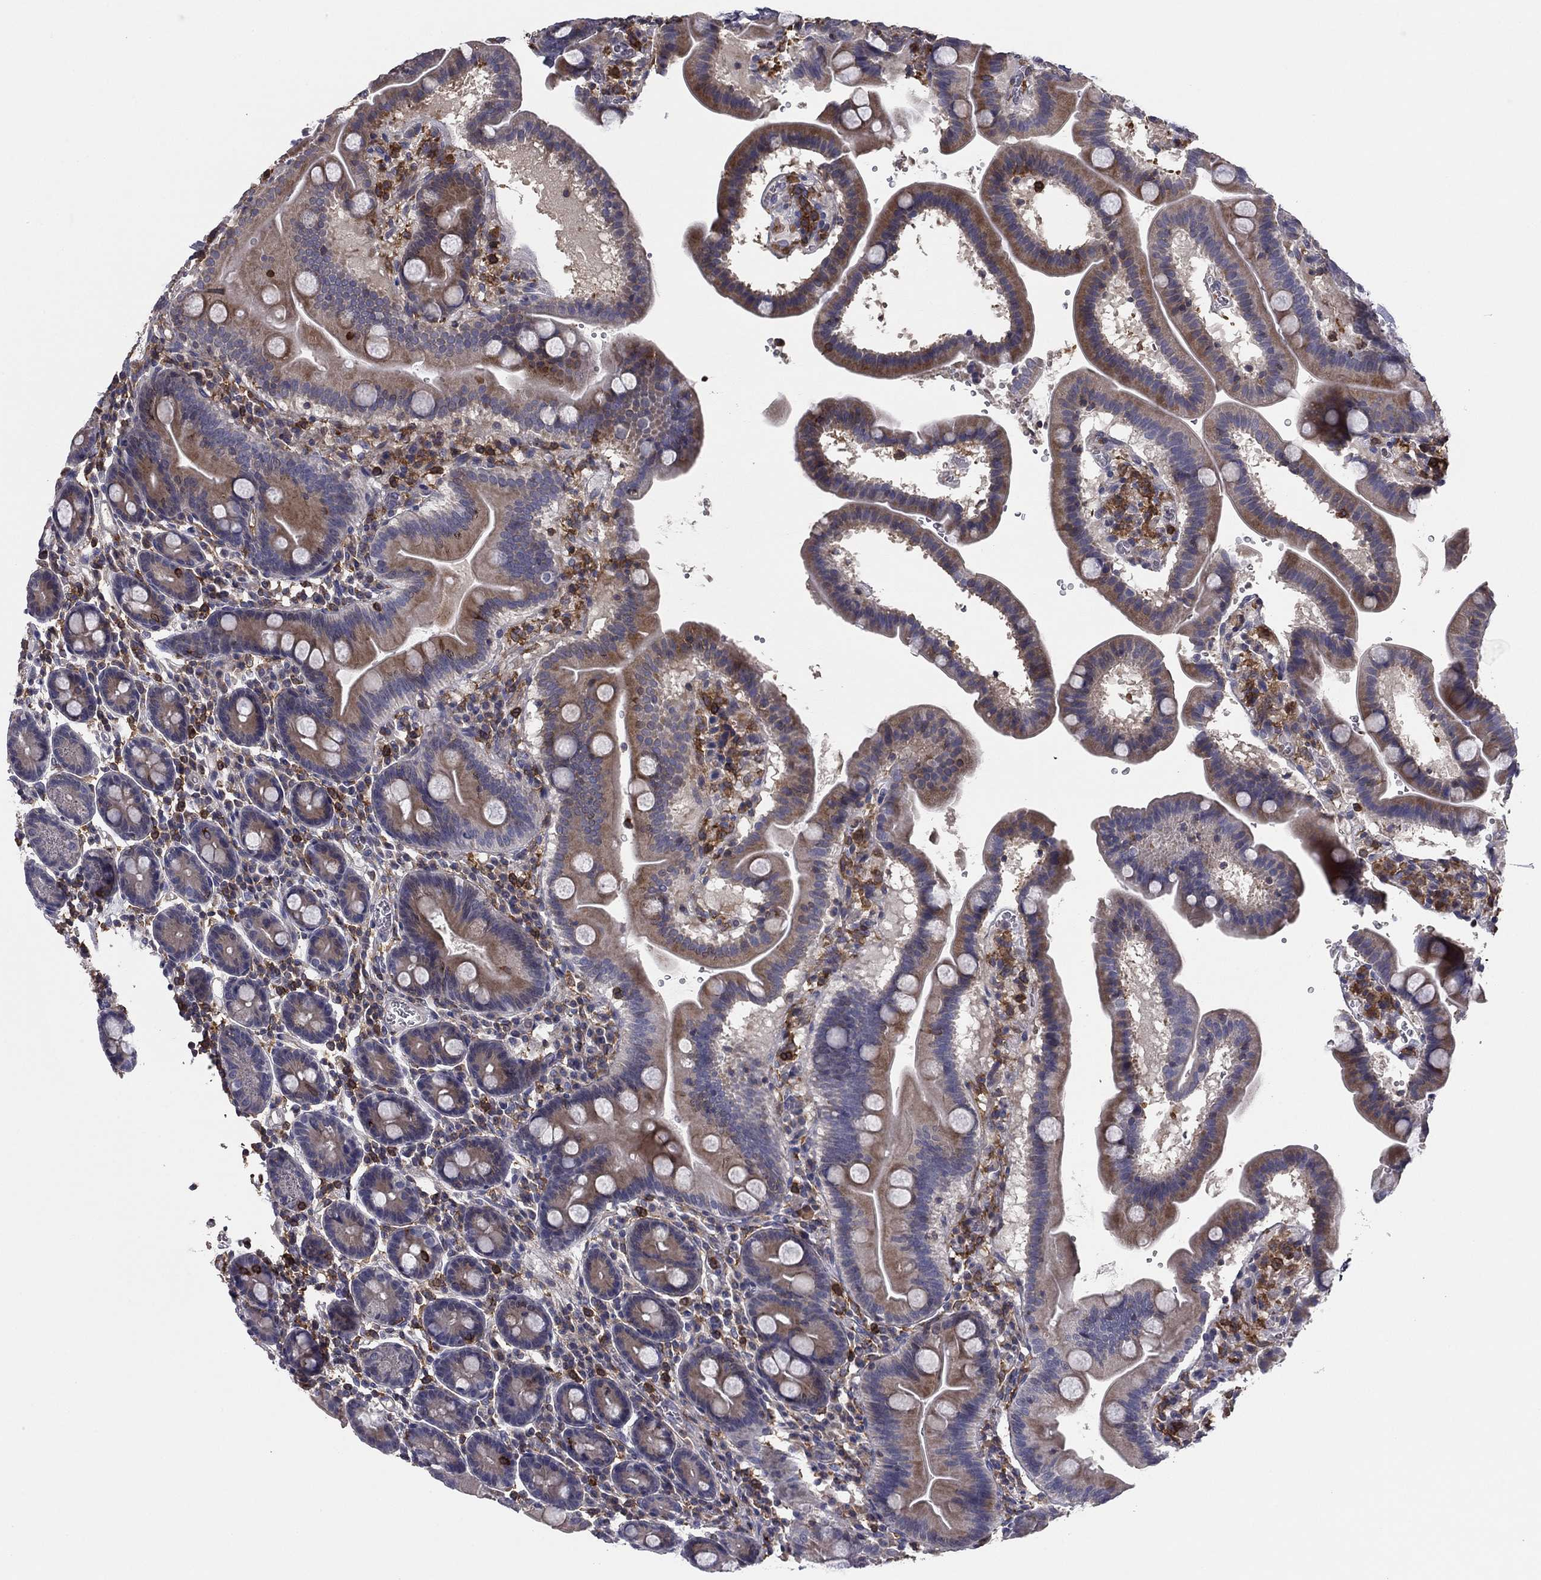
{"staining": {"intensity": "moderate", "quantity": "<25%", "location": "cytoplasmic/membranous"}, "tissue": "duodenum", "cell_type": "Glandular cells", "image_type": "normal", "snomed": [{"axis": "morphology", "description": "Normal tissue, NOS"}, {"axis": "topography", "description": "Duodenum"}], "caption": "The photomicrograph shows staining of benign duodenum, revealing moderate cytoplasmic/membranous protein positivity (brown color) within glandular cells.", "gene": "PLCB2", "patient": {"sex": "male", "age": 59}}